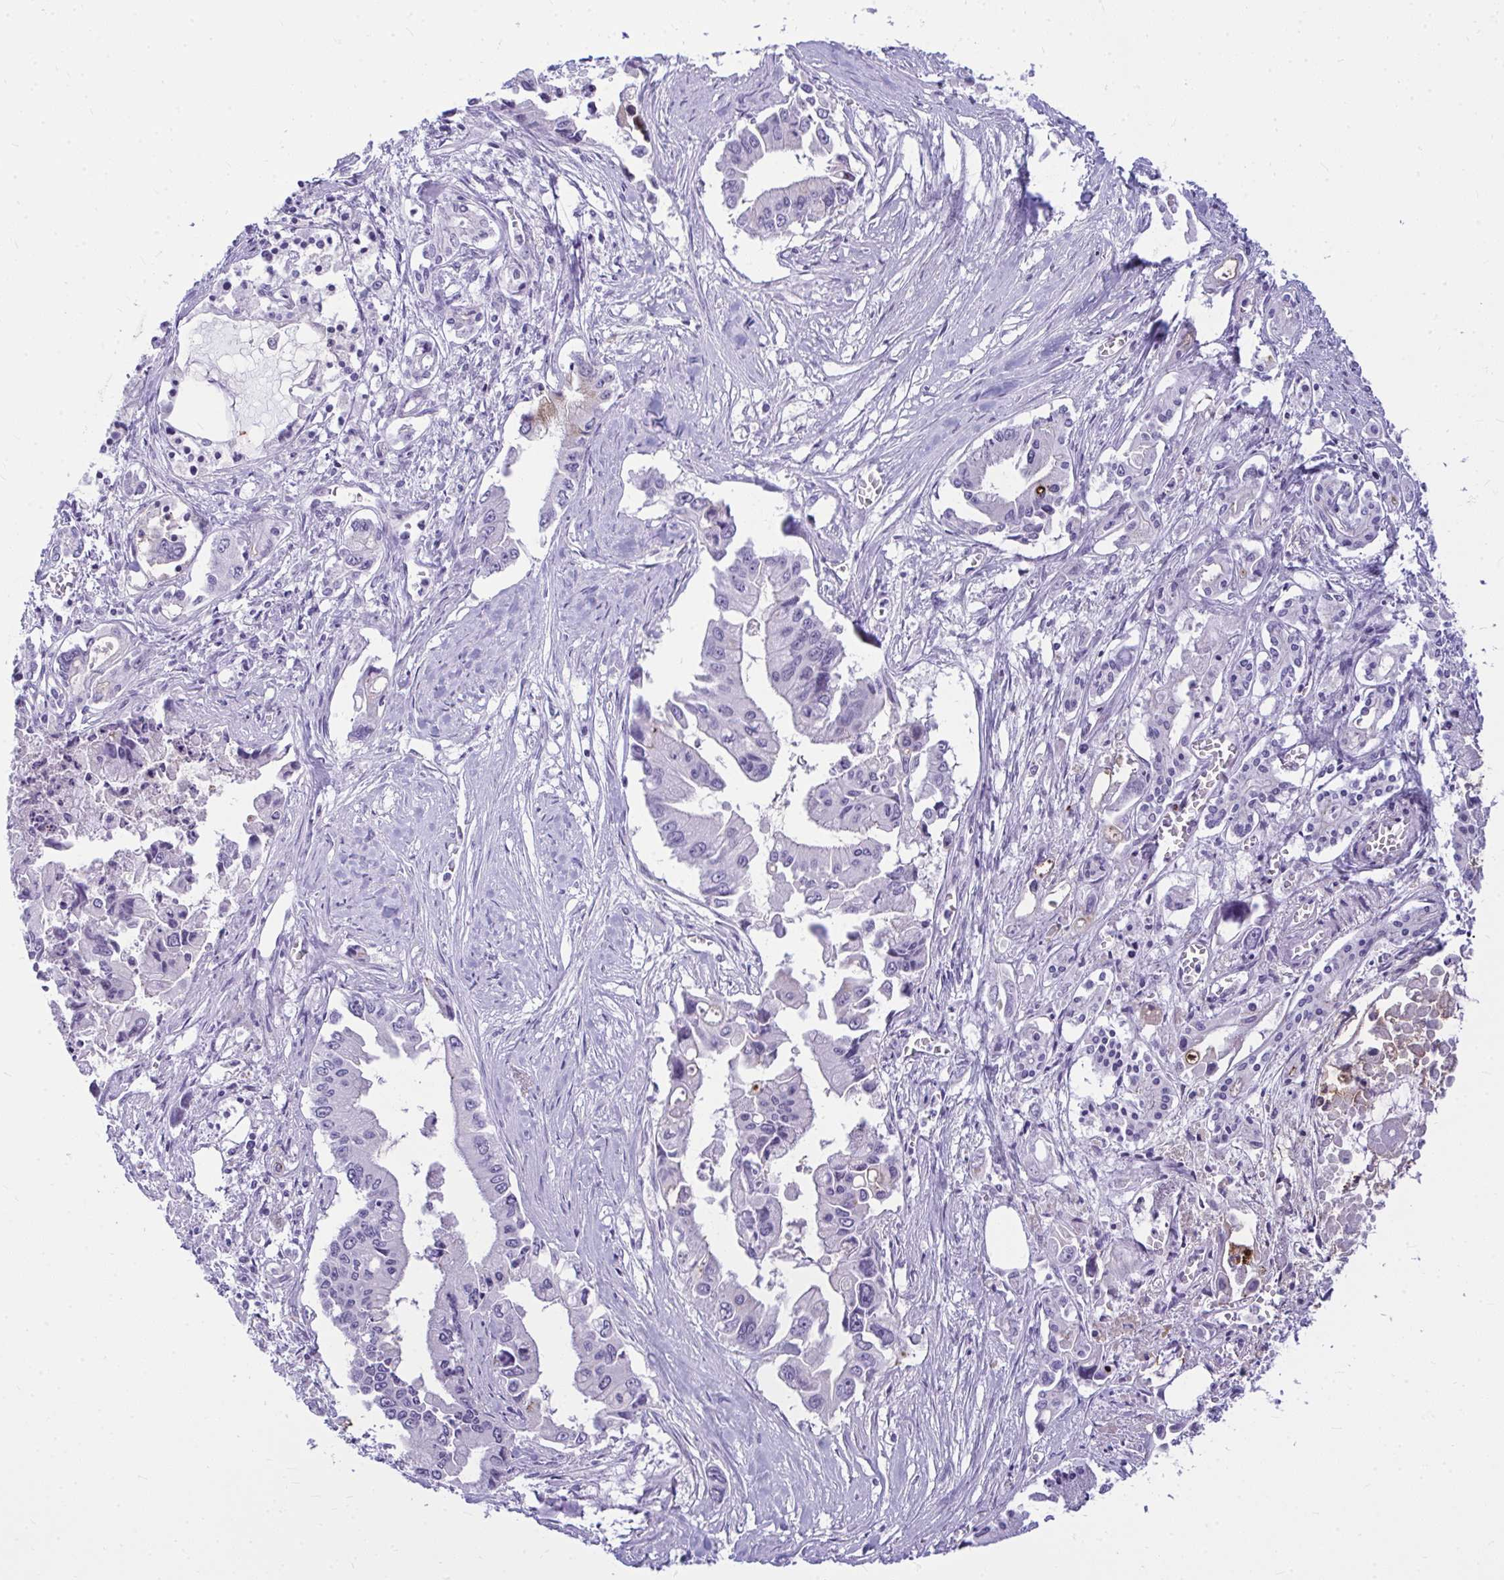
{"staining": {"intensity": "negative", "quantity": "none", "location": "none"}, "tissue": "pancreatic cancer", "cell_type": "Tumor cells", "image_type": "cancer", "snomed": [{"axis": "morphology", "description": "Adenocarcinoma, NOS"}, {"axis": "topography", "description": "Pancreas"}], "caption": "This photomicrograph is of pancreatic cancer (adenocarcinoma) stained with immunohistochemistry to label a protein in brown with the nuclei are counter-stained blue. There is no positivity in tumor cells.", "gene": "OR5F1", "patient": {"sex": "male", "age": 84}}